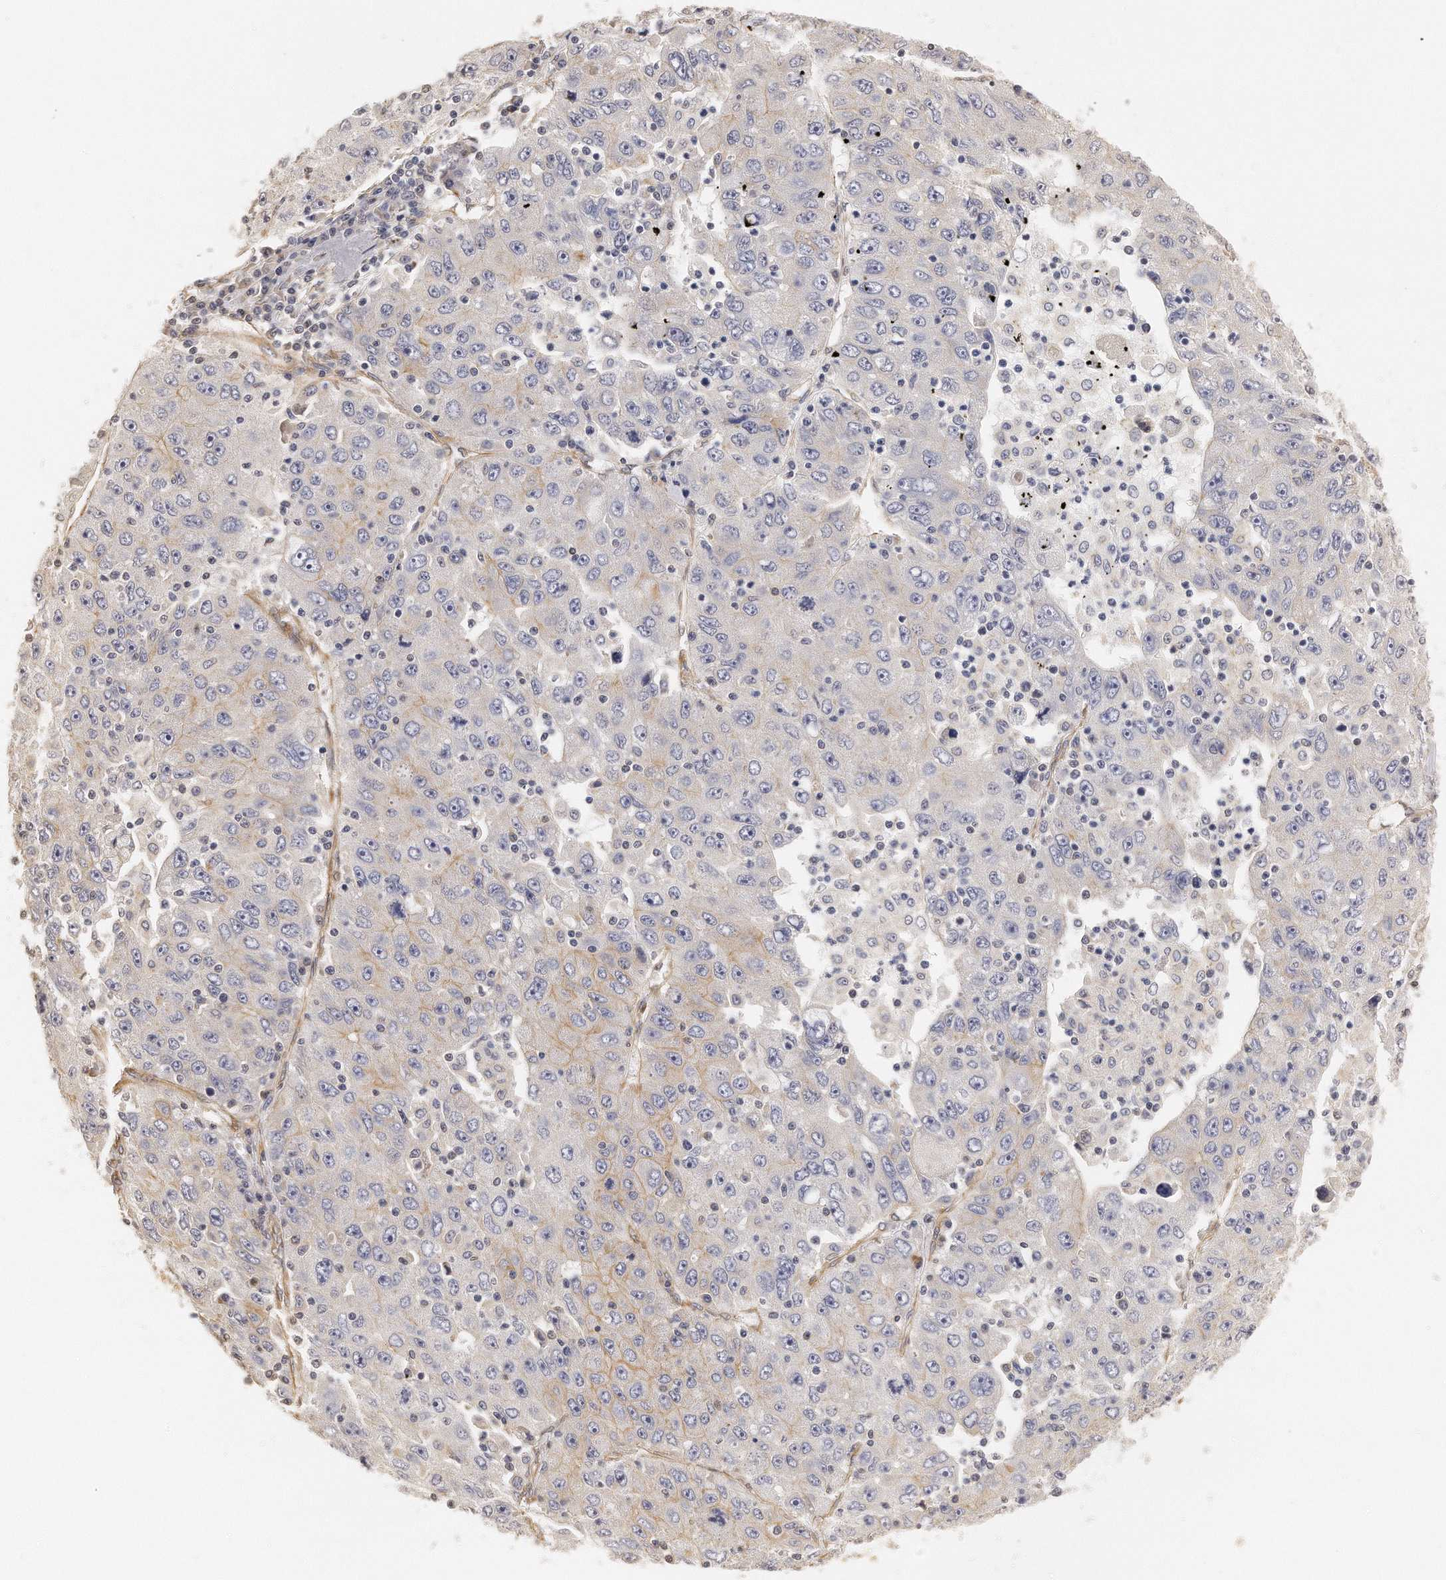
{"staining": {"intensity": "weak", "quantity": "25%-75%", "location": "cytoplasmic/membranous"}, "tissue": "liver cancer", "cell_type": "Tumor cells", "image_type": "cancer", "snomed": [{"axis": "morphology", "description": "Carcinoma, Hepatocellular, NOS"}, {"axis": "topography", "description": "Liver"}], "caption": "Immunohistochemistry (IHC) photomicrograph of human hepatocellular carcinoma (liver) stained for a protein (brown), which shows low levels of weak cytoplasmic/membranous staining in about 25%-75% of tumor cells.", "gene": "CHST7", "patient": {"sex": "male", "age": 49}}